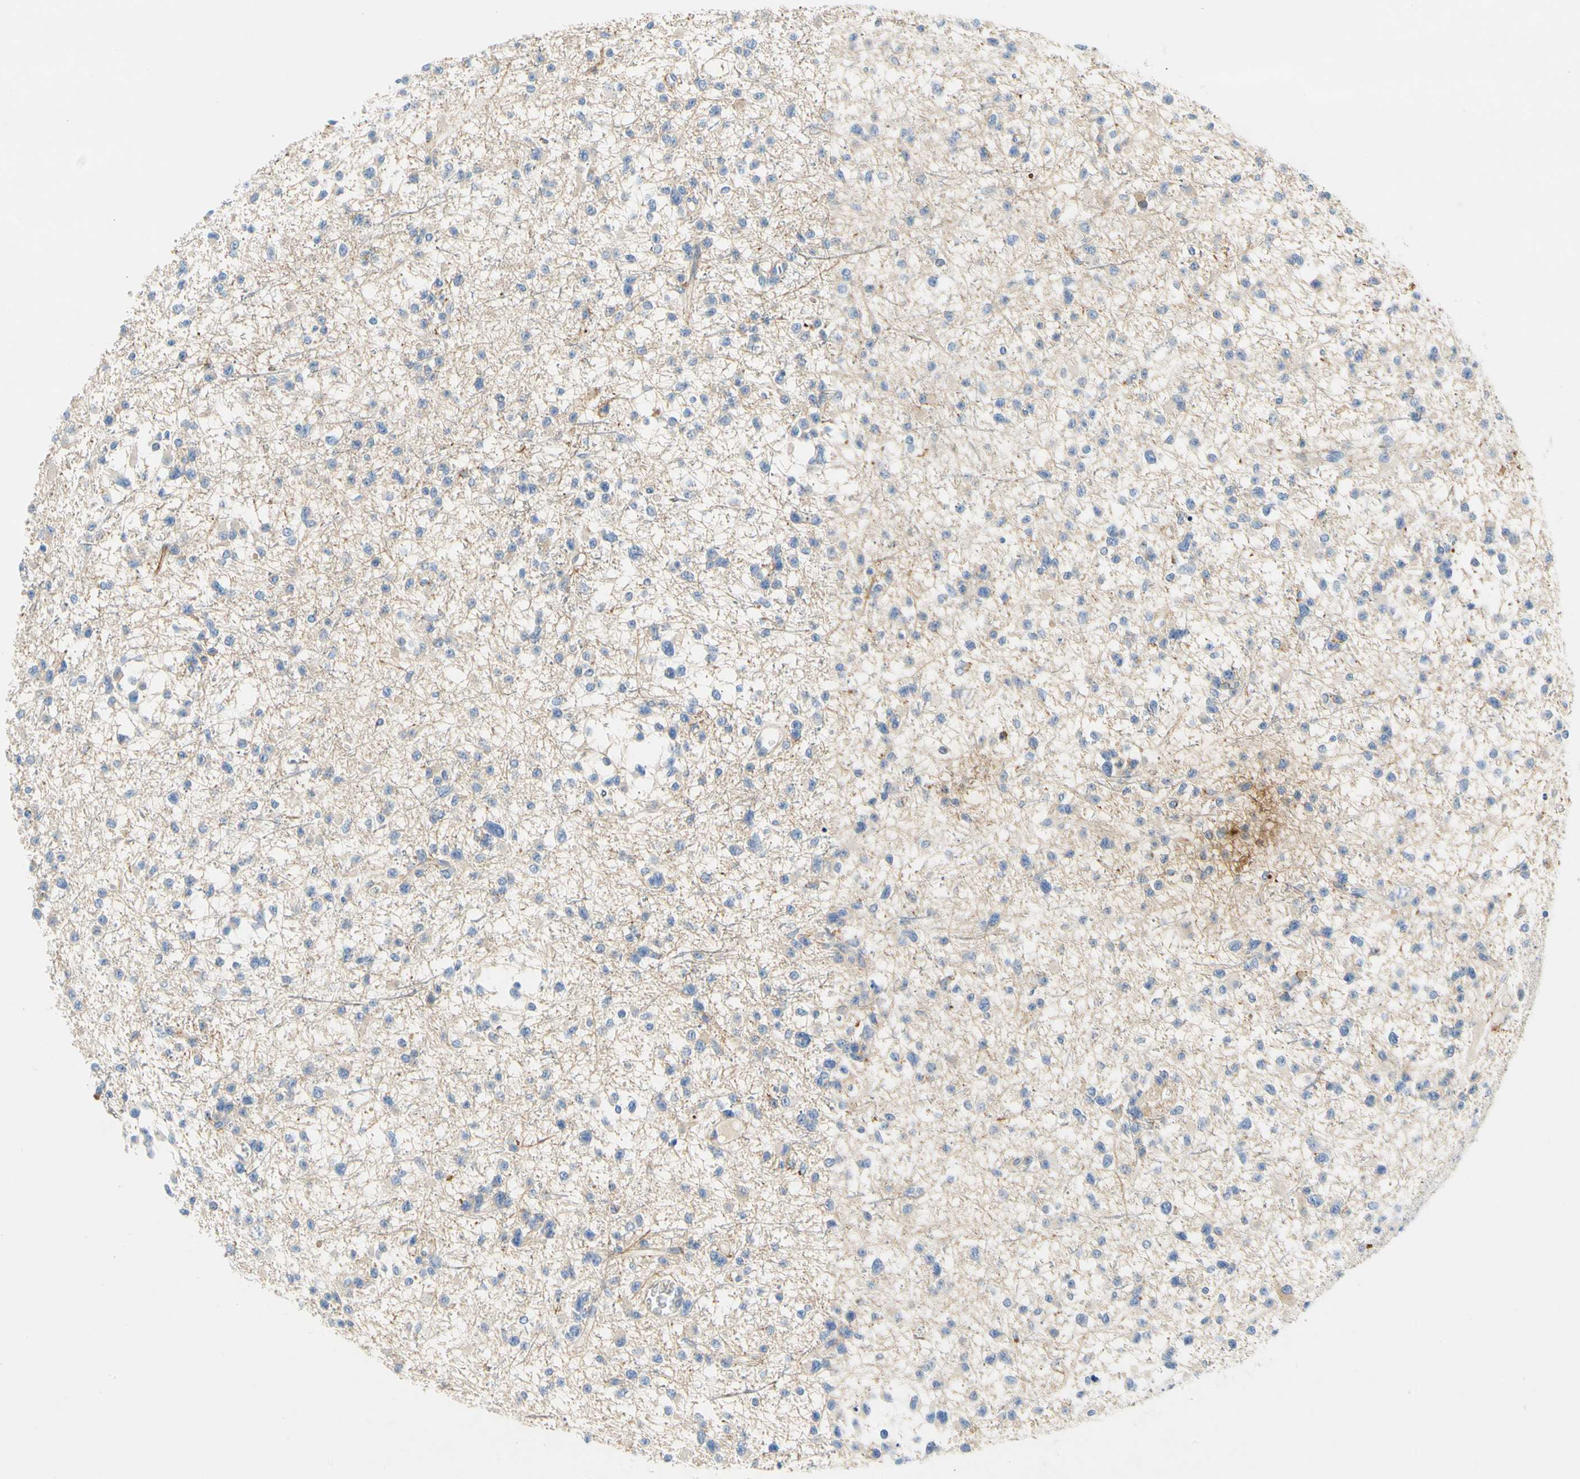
{"staining": {"intensity": "negative", "quantity": "none", "location": "none"}, "tissue": "glioma", "cell_type": "Tumor cells", "image_type": "cancer", "snomed": [{"axis": "morphology", "description": "Glioma, malignant, Low grade"}, {"axis": "topography", "description": "Brain"}], "caption": "High magnification brightfield microscopy of glioma stained with DAB (brown) and counterstained with hematoxylin (blue): tumor cells show no significant staining. (Stains: DAB (3,3'-diaminobenzidine) IHC with hematoxylin counter stain, Microscopy: brightfield microscopy at high magnification).", "gene": "CCM2L", "patient": {"sex": "female", "age": 22}}